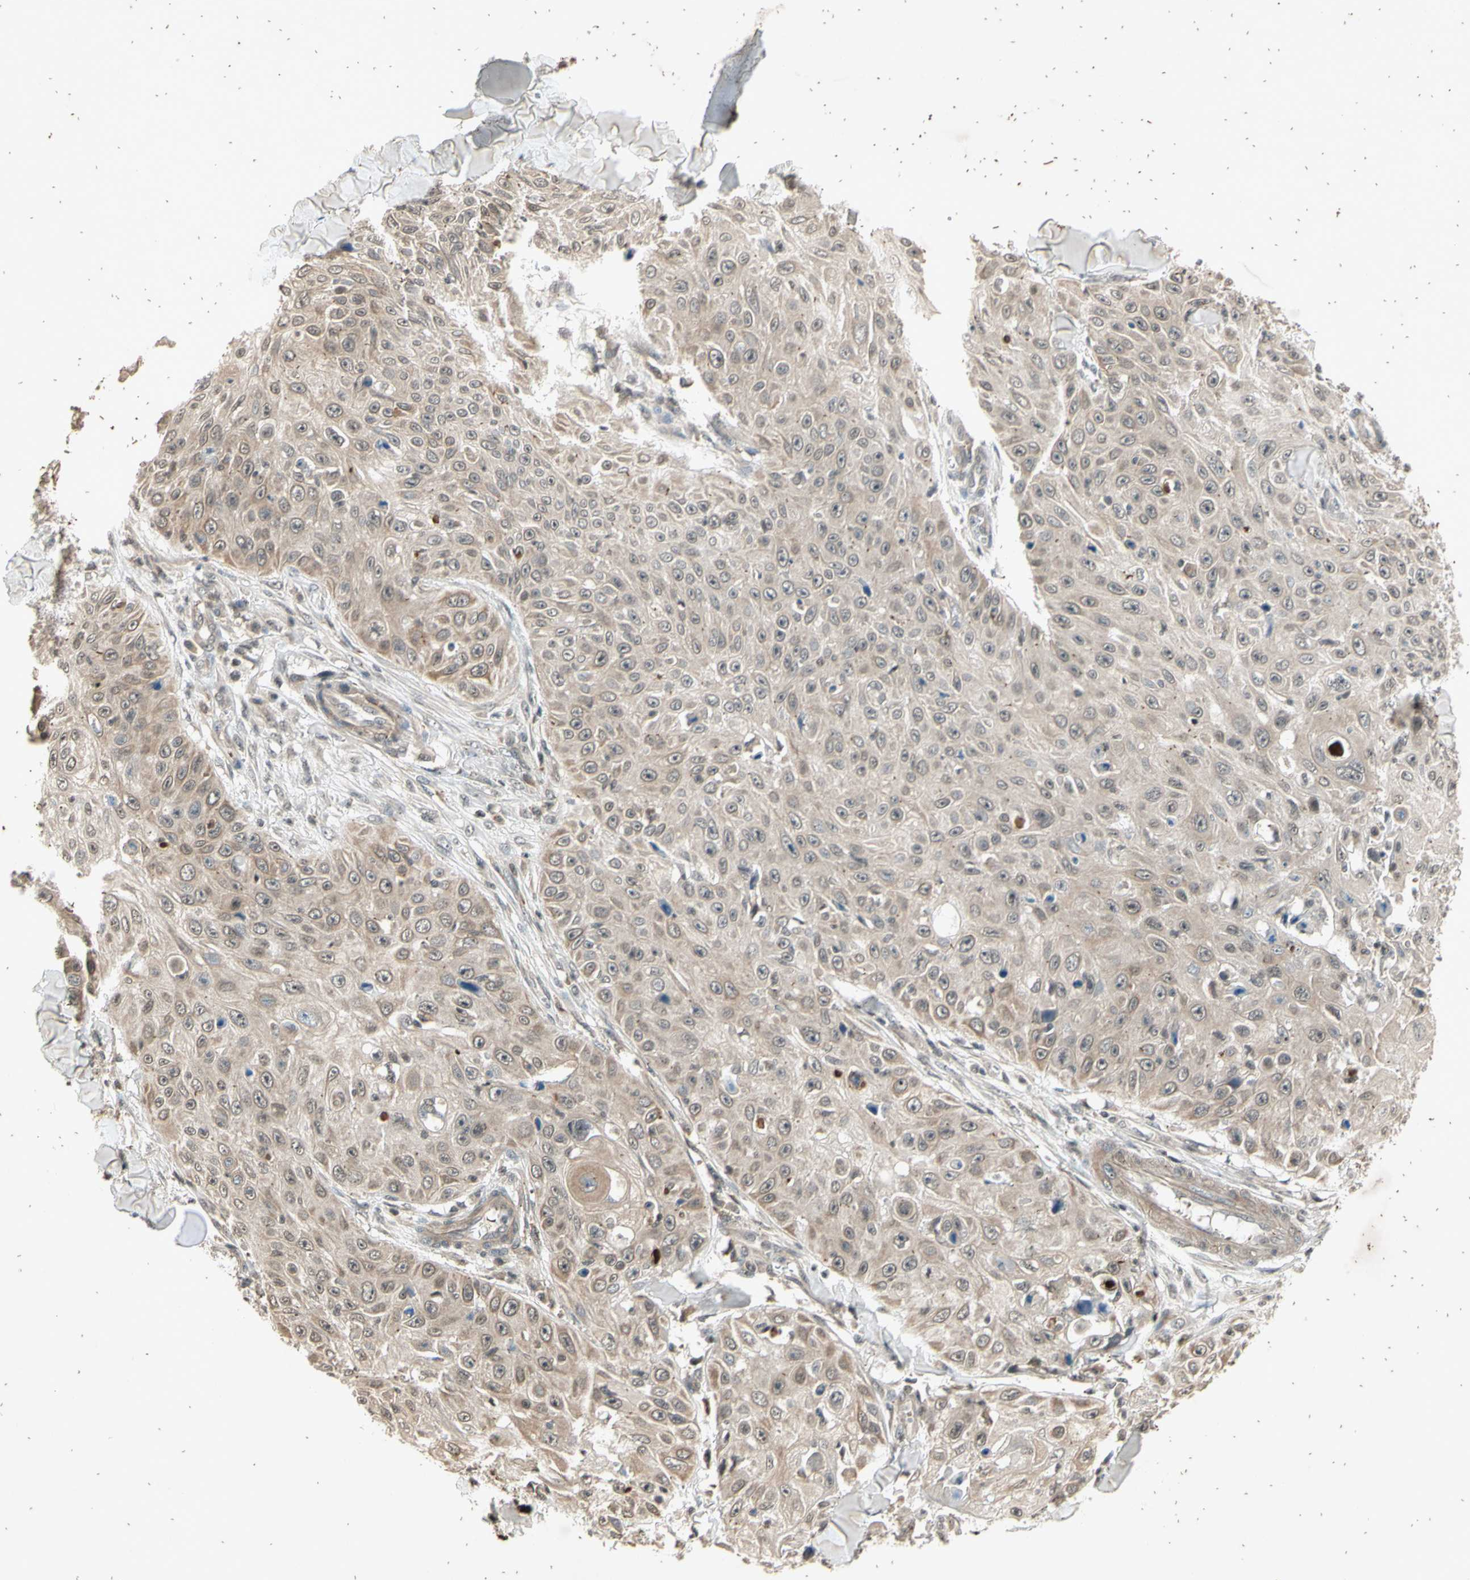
{"staining": {"intensity": "weak", "quantity": ">75%", "location": "cytoplasmic/membranous"}, "tissue": "skin cancer", "cell_type": "Tumor cells", "image_type": "cancer", "snomed": [{"axis": "morphology", "description": "Squamous cell carcinoma, NOS"}, {"axis": "topography", "description": "Skin"}], "caption": "Brown immunohistochemical staining in human skin cancer shows weak cytoplasmic/membranous expression in about >75% of tumor cells.", "gene": "EFNB2", "patient": {"sex": "male", "age": 86}}